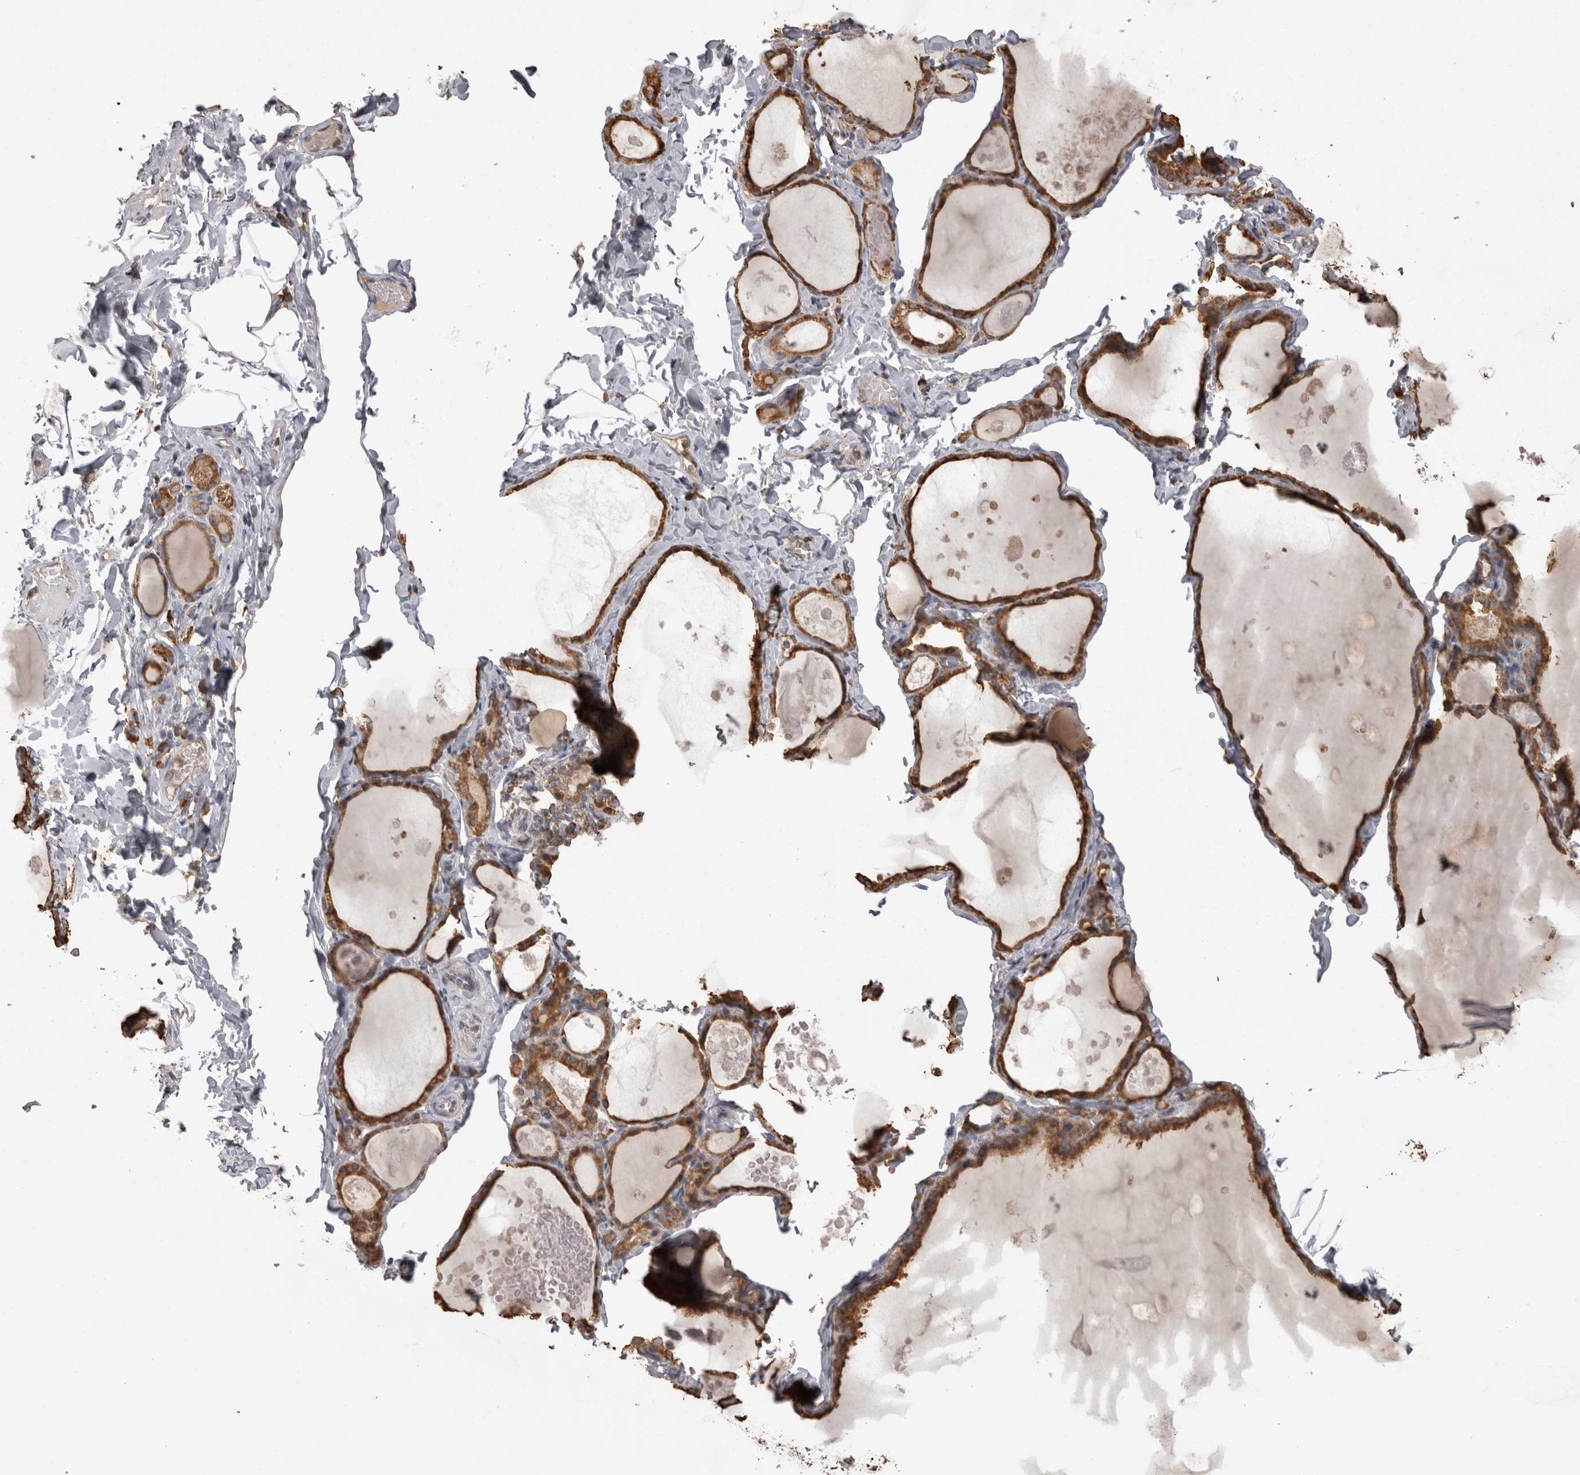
{"staining": {"intensity": "strong", "quantity": ">75%", "location": "cytoplasmic/membranous"}, "tissue": "thyroid gland", "cell_type": "Glandular cells", "image_type": "normal", "snomed": [{"axis": "morphology", "description": "Normal tissue, NOS"}, {"axis": "topography", "description": "Thyroid gland"}], "caption": "Strong cytoplasmic/membranous staining is seen in about >75% of glandular cells in benign thyroid gland. (DAB (3,3'-diaminobenzidine) = brown stain, brightfield microscopy at high magnification).", "gene": "PON2", "patient": {"sex": "male", "age": 56}}